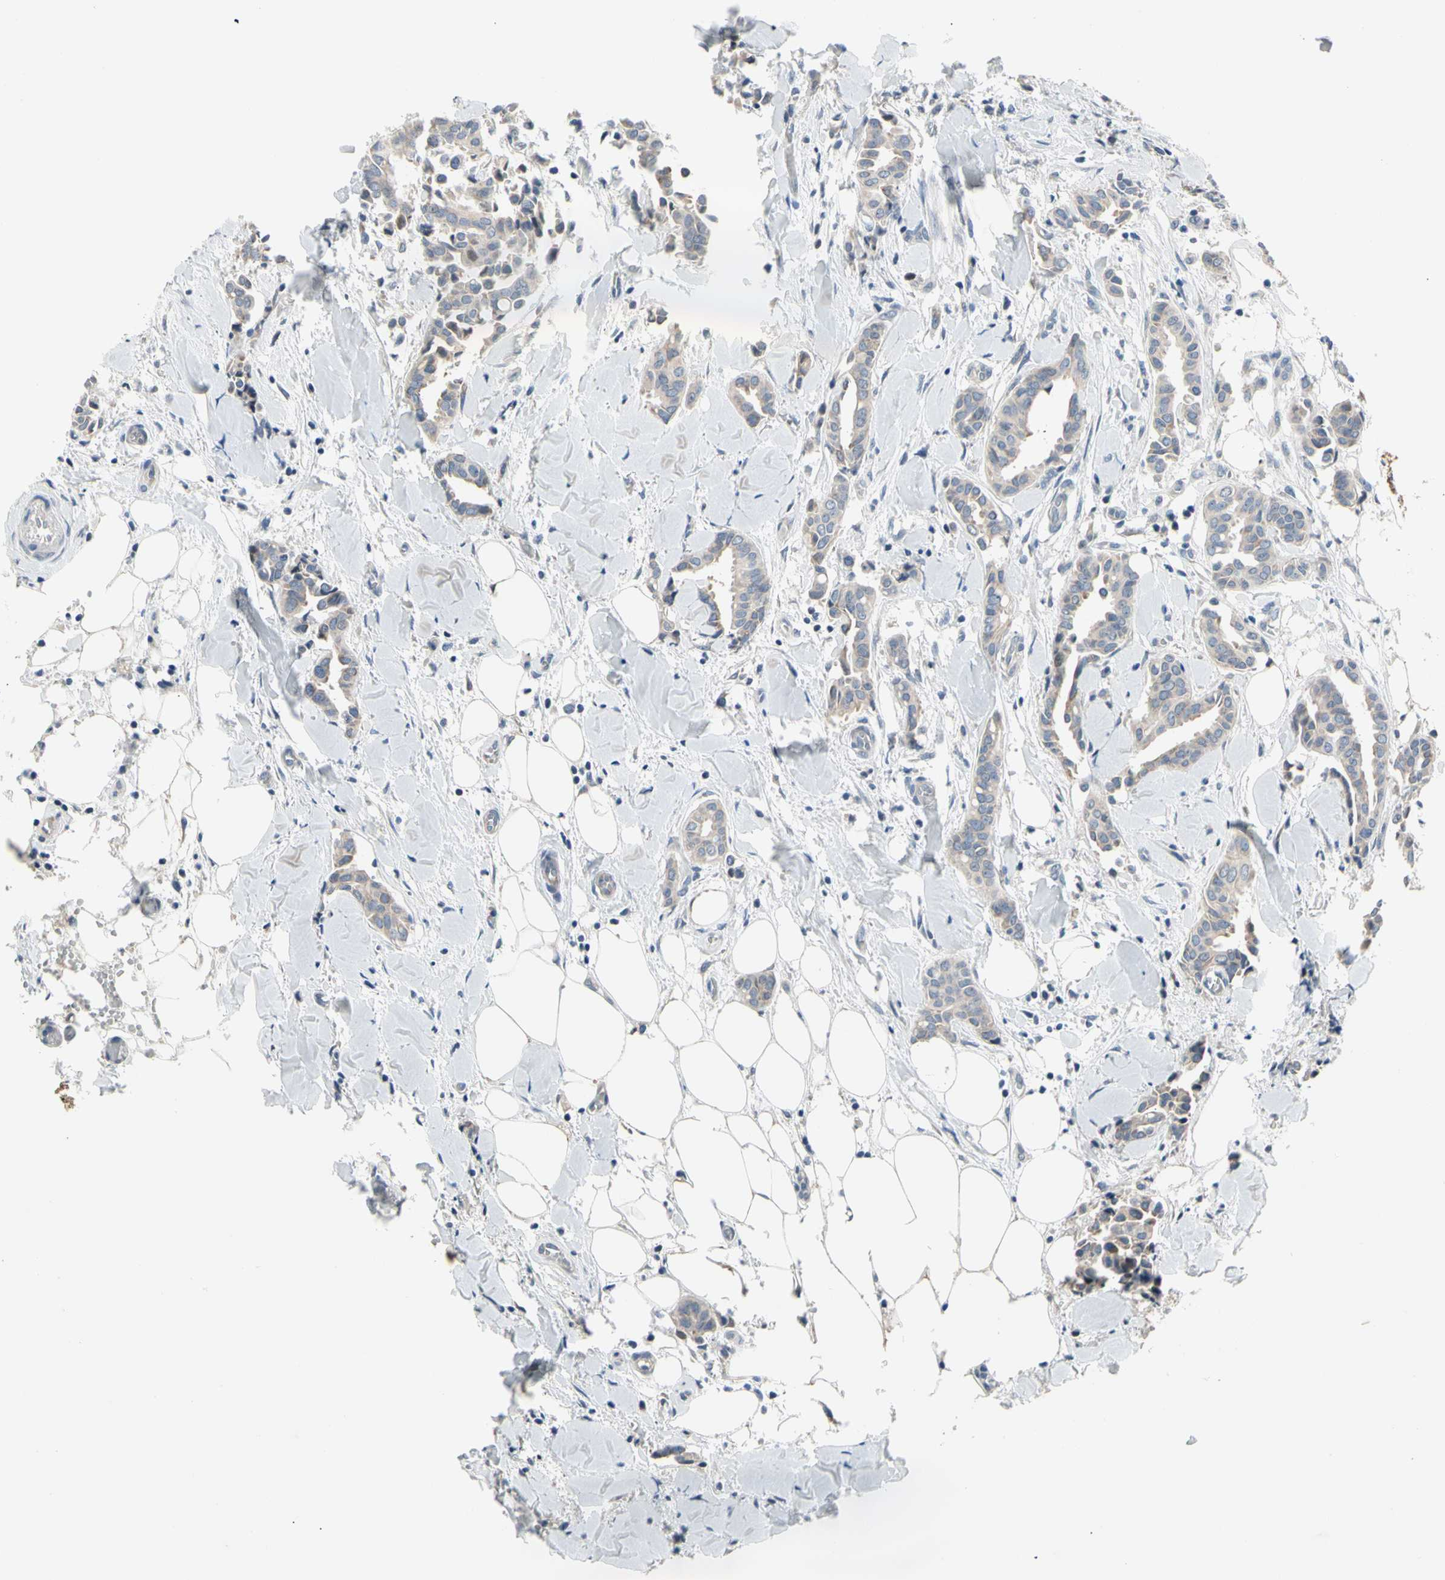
{"staining": {"intensity": "negative", "quantity": "none", "location": "none"}, "tissue": "head and neck cancer", "cell_type": "Tumor cells", "image_type": "cancer", "snomed": [{"axis": "morphology", "description": "Adenocarcinoma, NOS"}, {"axis": "topography", "description": "Salivary gland"}, {"axis": "topography", "description": "Head-Neck"}], "caption": "Immunohistochemical staining of human head and neck adenocarcinoma exhibits no significant positivity in tumor cells.", "gene": "NFASC", "patient": {"sex": "female", "age": 59}}